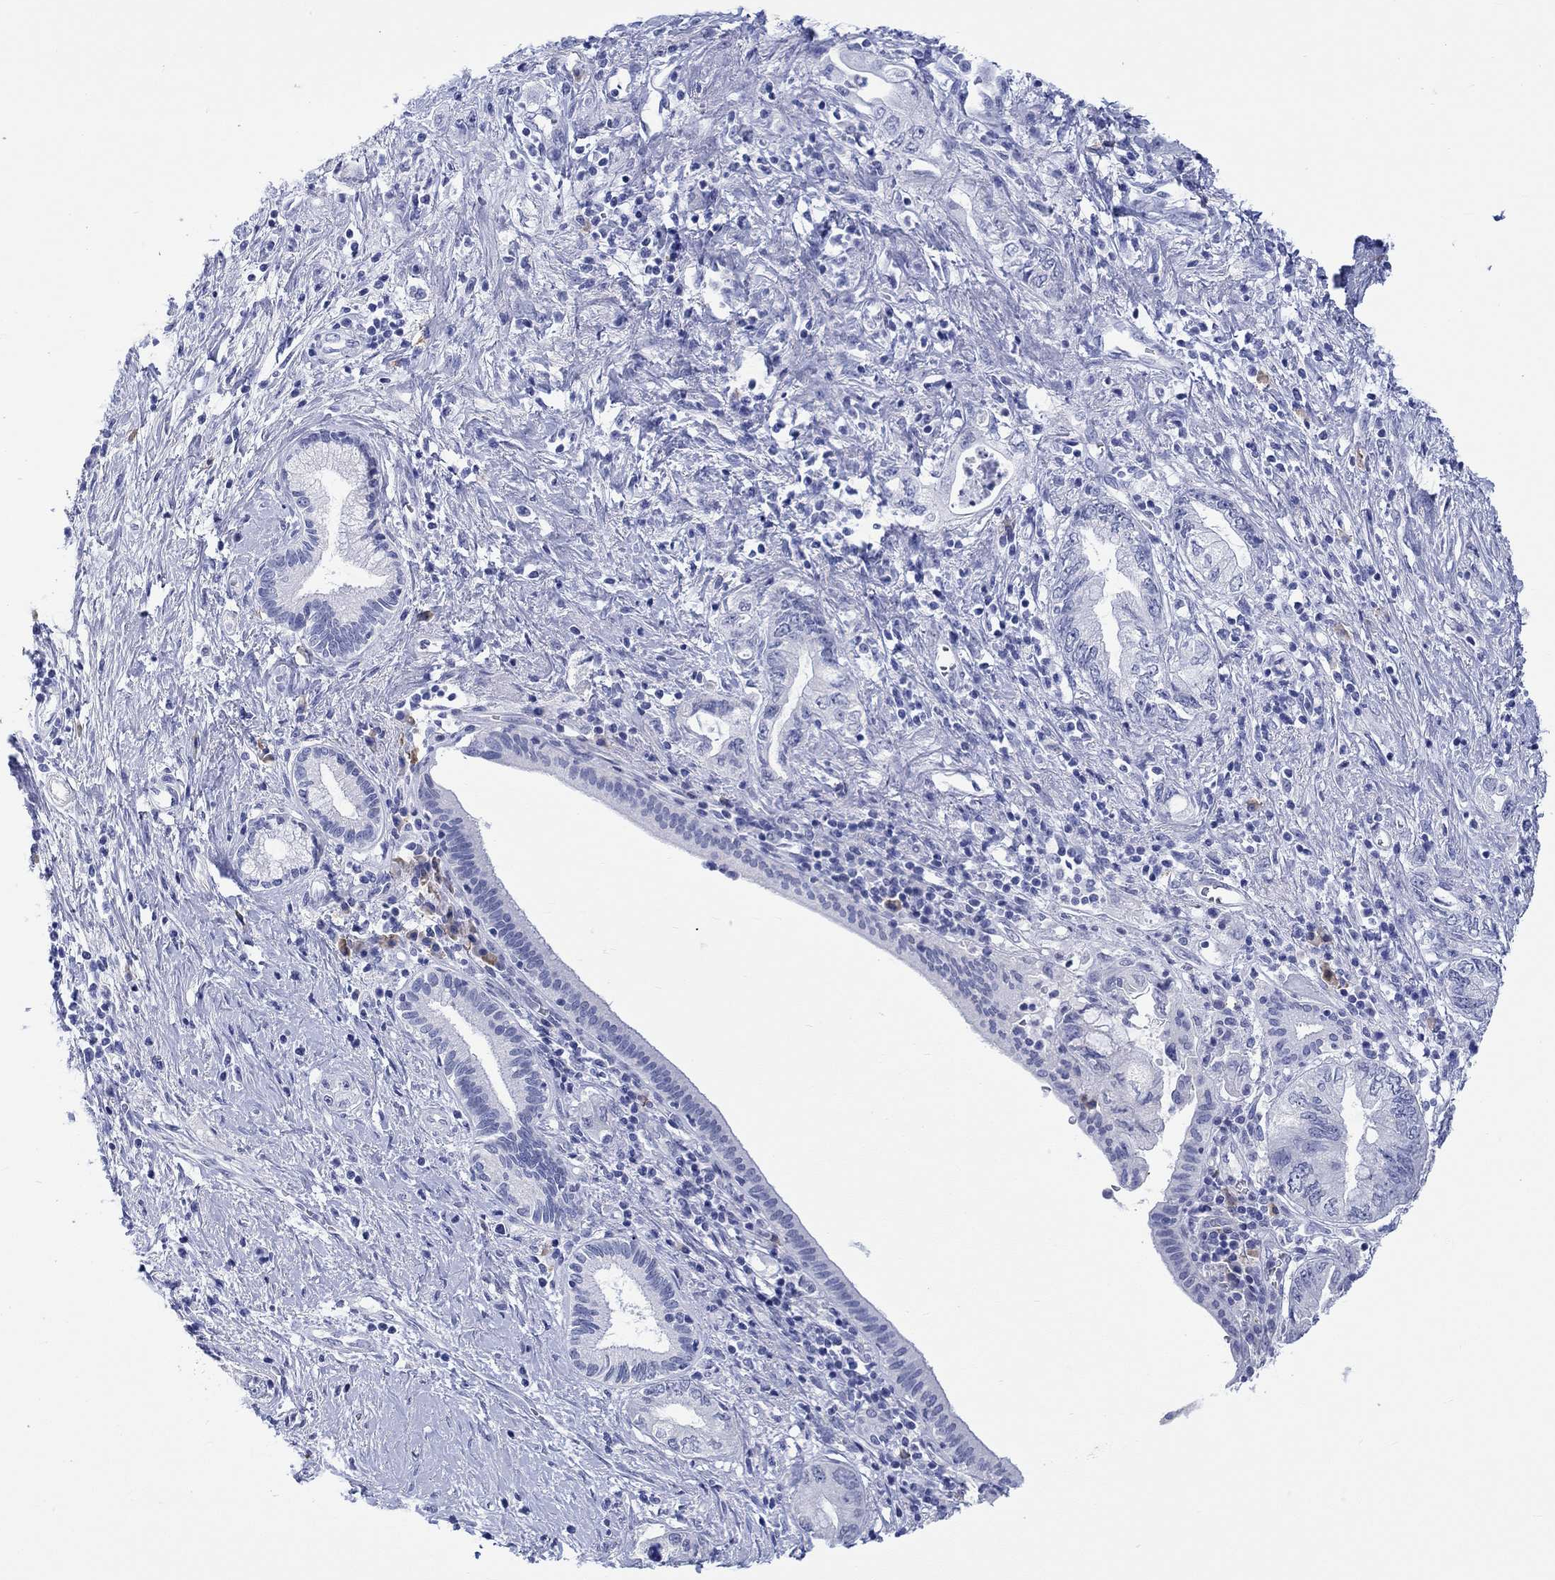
{"staining": {"intensity": "negative", "quantity": "none", "location": "none"}, "tissue": "pancreatic cancer", "cell_type": "Tumor cells", "image_type": "cancer", "snomed": [{"axis": "morphology", "description": "Adenocarcinoma, NOS"}, {"axis": "topography", "description": "Pancreas"}], "caption": "Immunohistochemistry of pancreatic cancer shows no positivity in tumor cells. The staining is performed using DAB (3,3'-diaminobenzidine) brown chromogen with nuclei counter-stained in using hematoxylin.", "gene": "MSI1", "patient": {"sex": "female", "age": 73}}